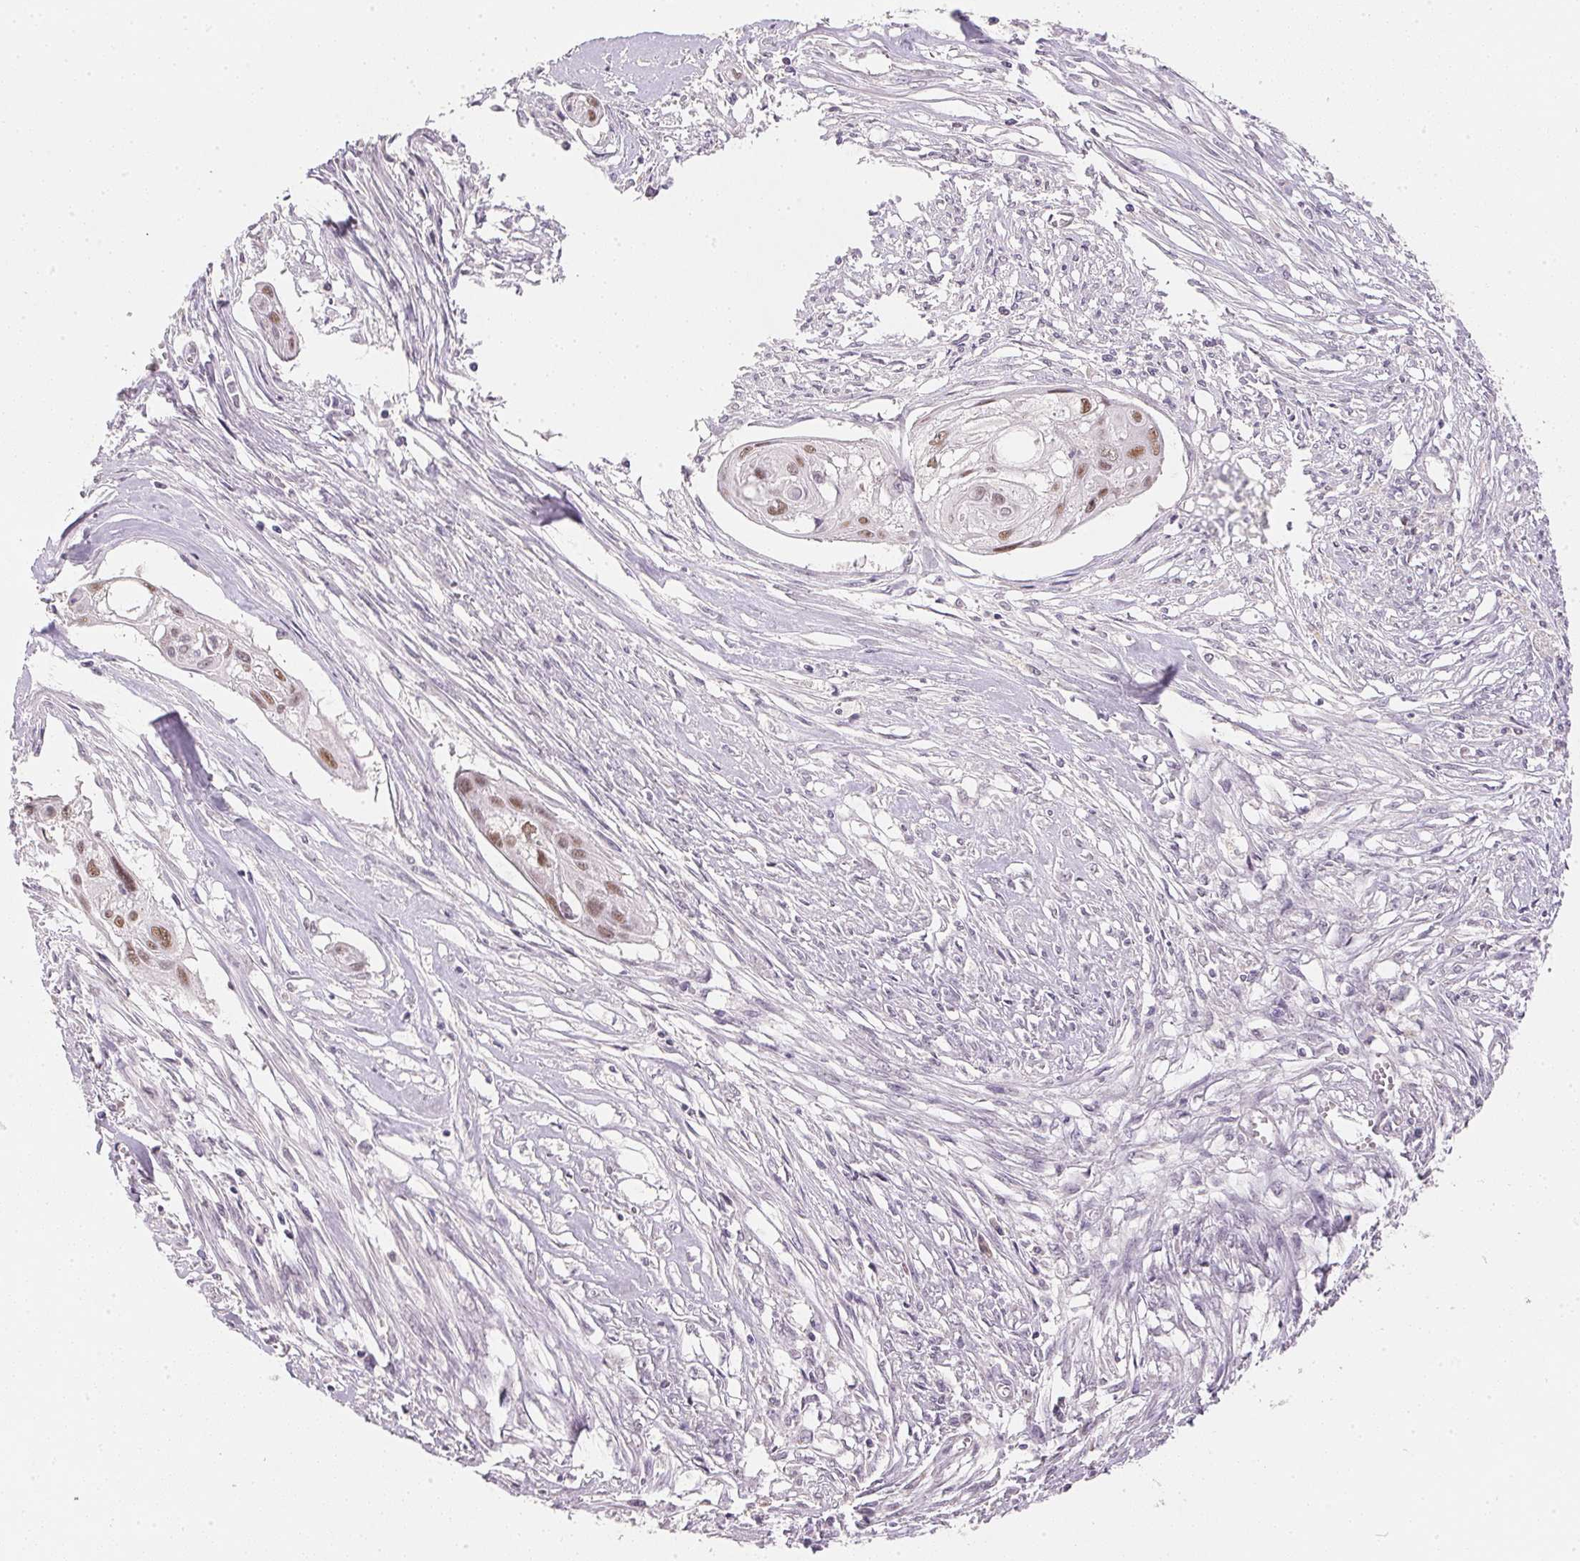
{"staining": {"intensity": "moderate", "quantity": ">75%", "location": "nuclear"}, "tissue": "cervical cancer", "cell_type": "Tumor cells", "image_type": "cancer", "snomed": [{"axis": "morphology", "description": "Squamous cell carcinoma, NOS"}, {"axis": "topography", "description": "Cervix"}], "caption": "Squamous cell carcinoma (cervical) stained with DAB (3,3'-diaminobenzidine) IHC exhibits medium levels of moderate nuclear staining in approximately >75% of tumor cells. (Stains: DAB in brown, nuclei in blue, Microscopy: brightfield microscopy at high magnification).", "gene": "POLR3G", "patient": {"sex": "female", "age": 49}}